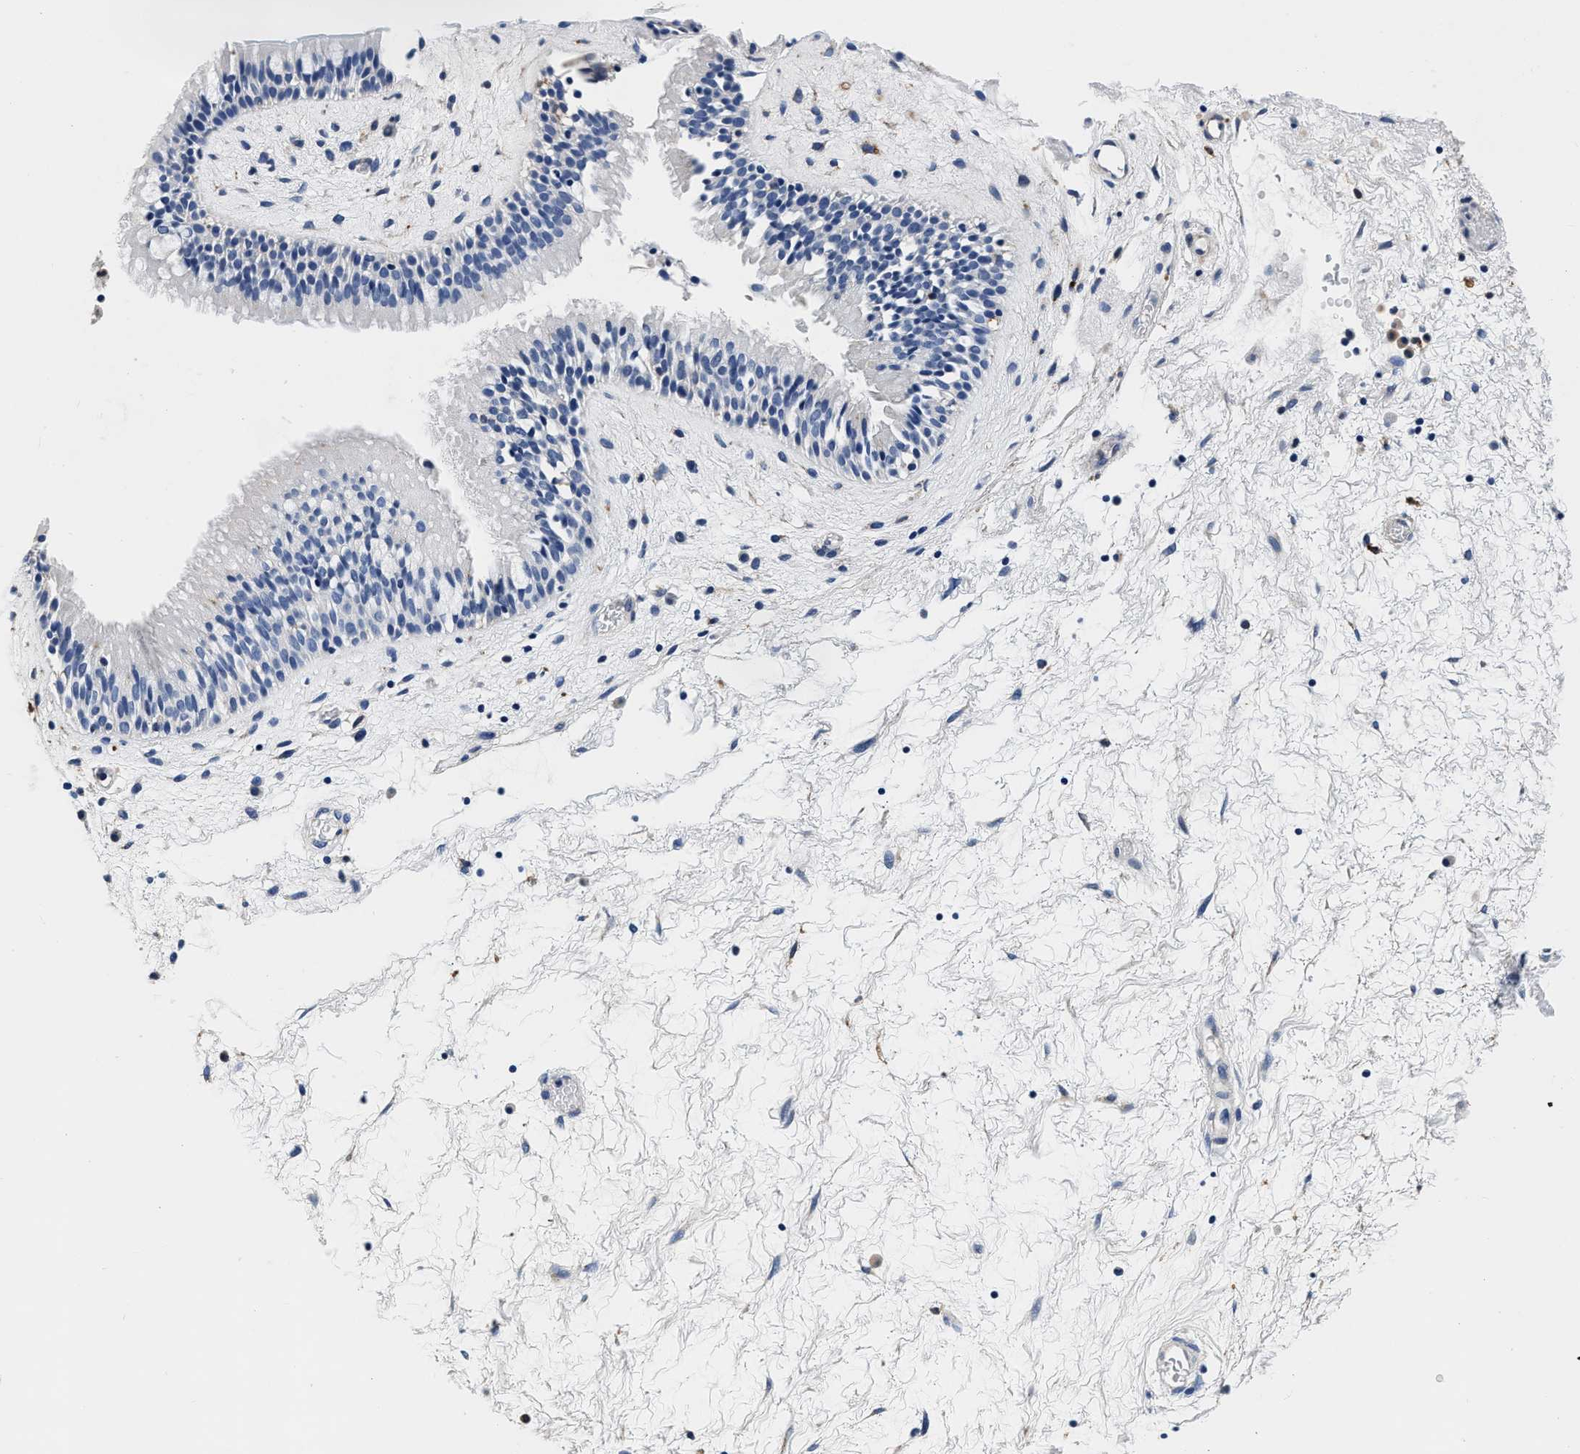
{"staining": {"intensity": "negative", "quantity": "none", "location": "none"}, "tissue": "nasopharynx", "cell_type": "Respiratory epithelial cells", "image_type": "normal", "snomed": [{"axis": "morphology", "description": "Normal tissue, NOS"}, {"axis": "morphology", "description": "Inflammation, NOS"}, {"axis": "topography", "description": "Nasopharynx"}], "caption": "This micrograph is of unremarkable nasopharynx stained with immunohistochemistry to label a protein in brown with the nuclei are counter-stained blue. There is no positivity in respiratory epithelial cells.", "gene": "GRN", "patient": {"sex": "male", "age": 48}}